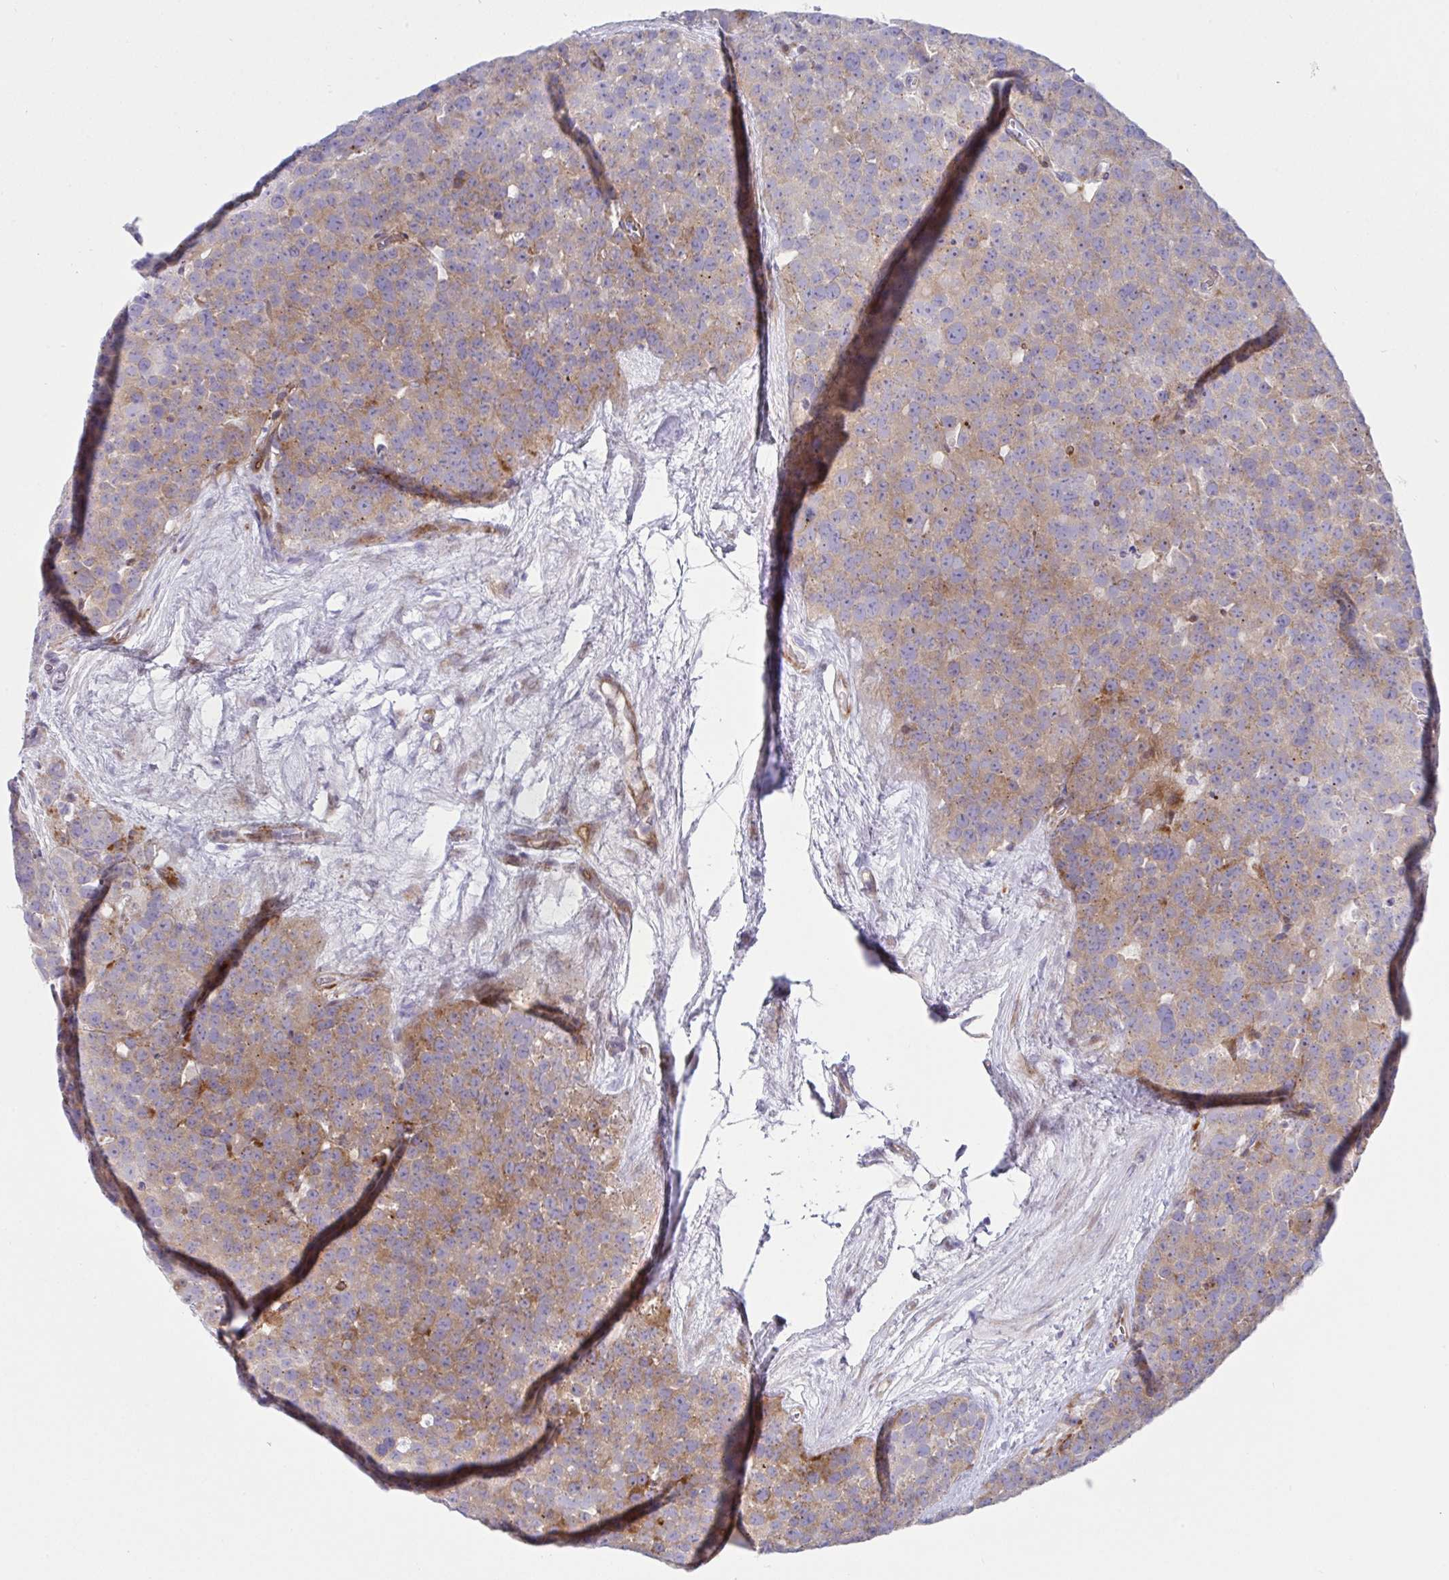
{"staining": {"intensity": "moderate", "quantity": ">75%", "location": "cytoplasmic/membranous"}, "tissue": "testis cancer", "cell_type": "Tumor cells", "image_type": "cancer", "snomed": [{"axis": "morphology", "description": "Seminoma, NOS"}, {"axis": "topography", "description": "Testis"}], "caption": "This histopathology image shows IHC staining of human testis cancer (seminoma), with medium moderate cytoplasmic/membranous expression in about >75% of tumor cells.", "gene": "ZNF713", "patient": {"sex": "male", "age": 71}}